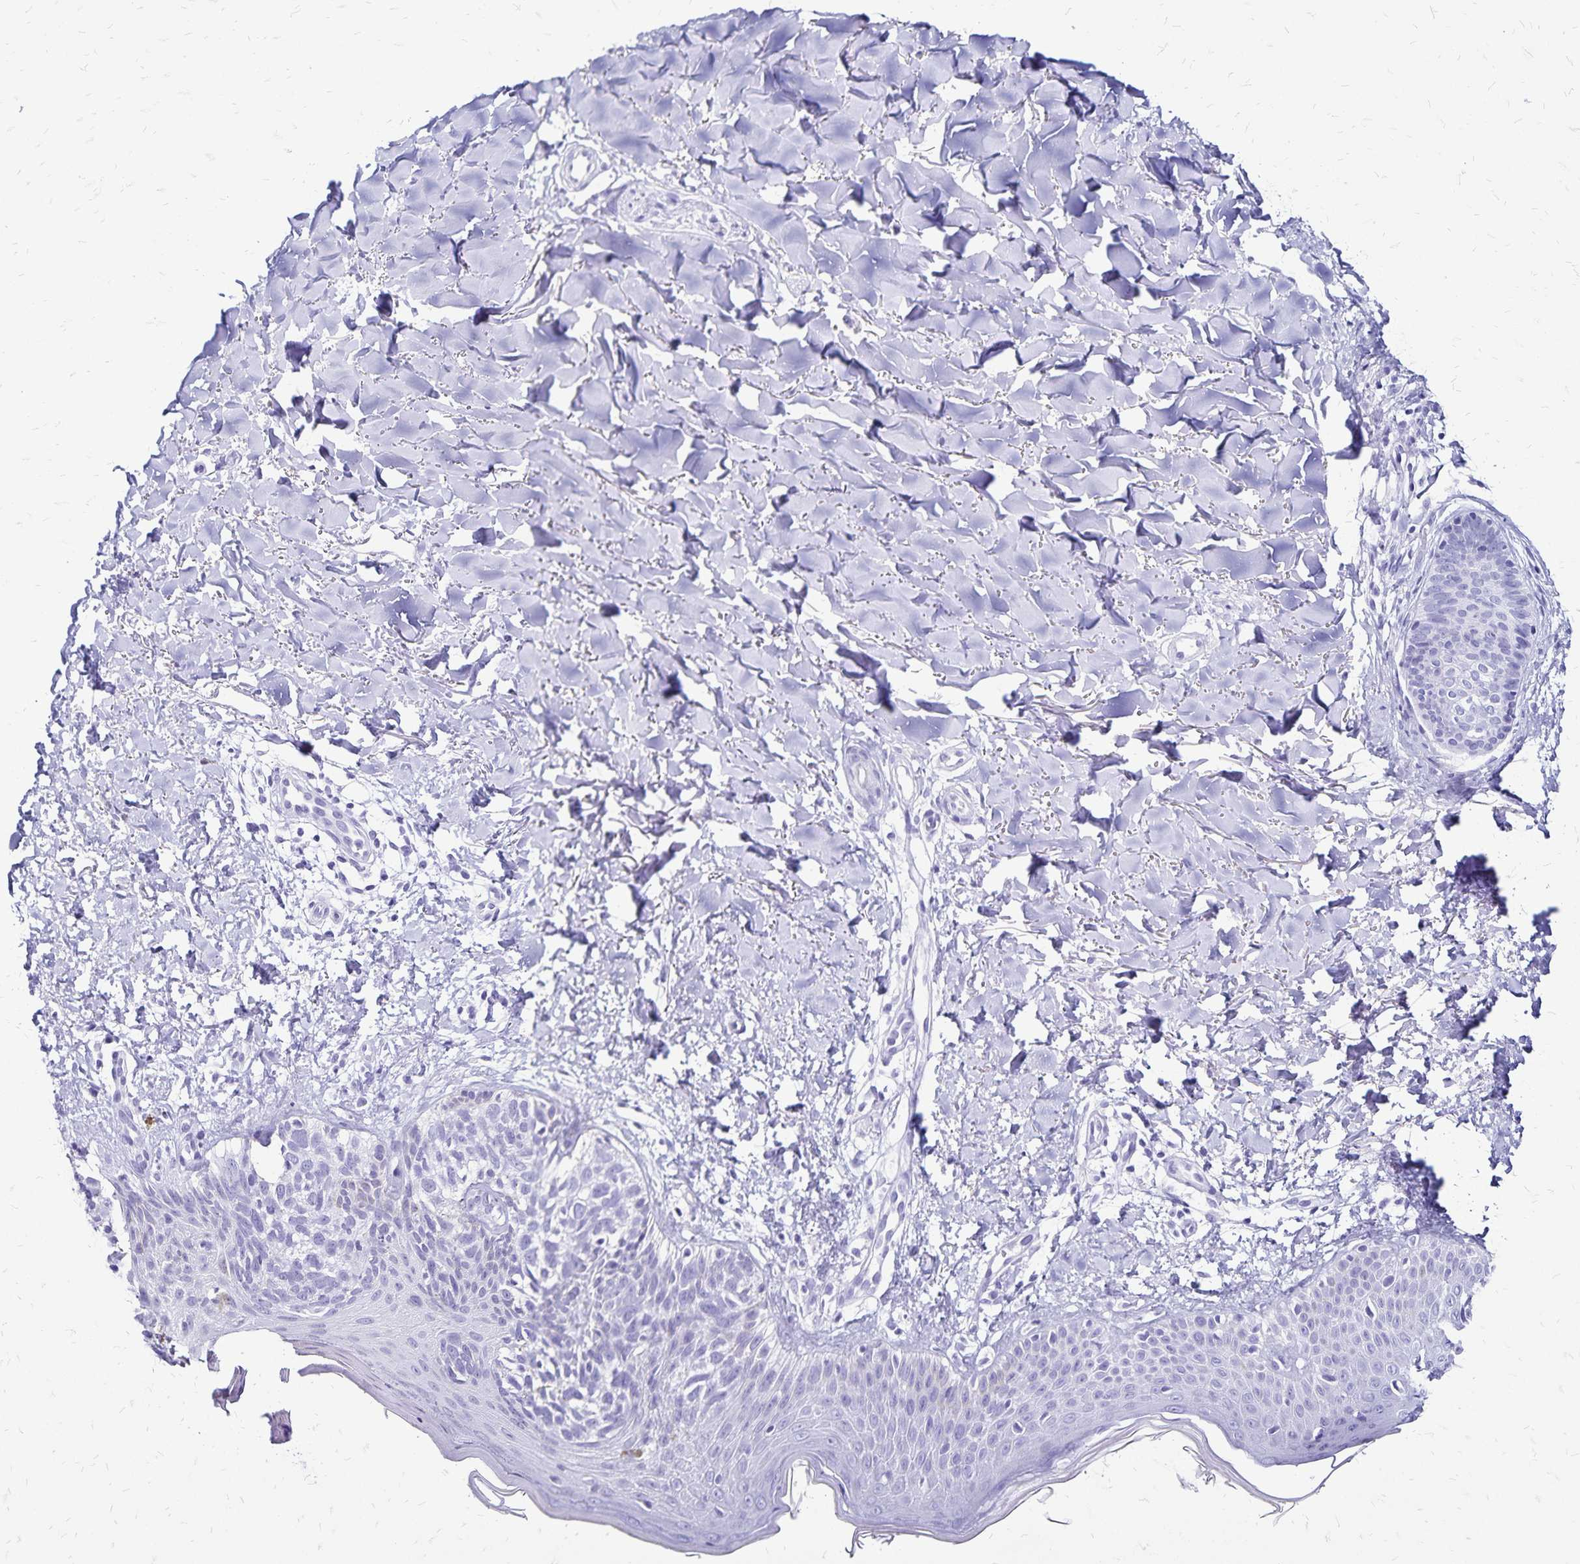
{"staining": {"intensity": "negative", "quantity": "none", "location": "none"}, "tissue": "skin cancer", "cell_type": "Tumor cells", "image_type": "cancer", "snomed": [{"axis": "morphology", "description": "Basal cell carcinoma"}, {"axis": "topography", "description": "Skin"}], "caption": "IHC histopathology image of neoplastic tissue: human skin basal cell carcinoma stained with DAB (3,3'-diaminobenzidine) demonstrates no significant protein staining in tumor cells.", "gene": "LIN28B", "patient": {"sex": "female", "age": 45}}